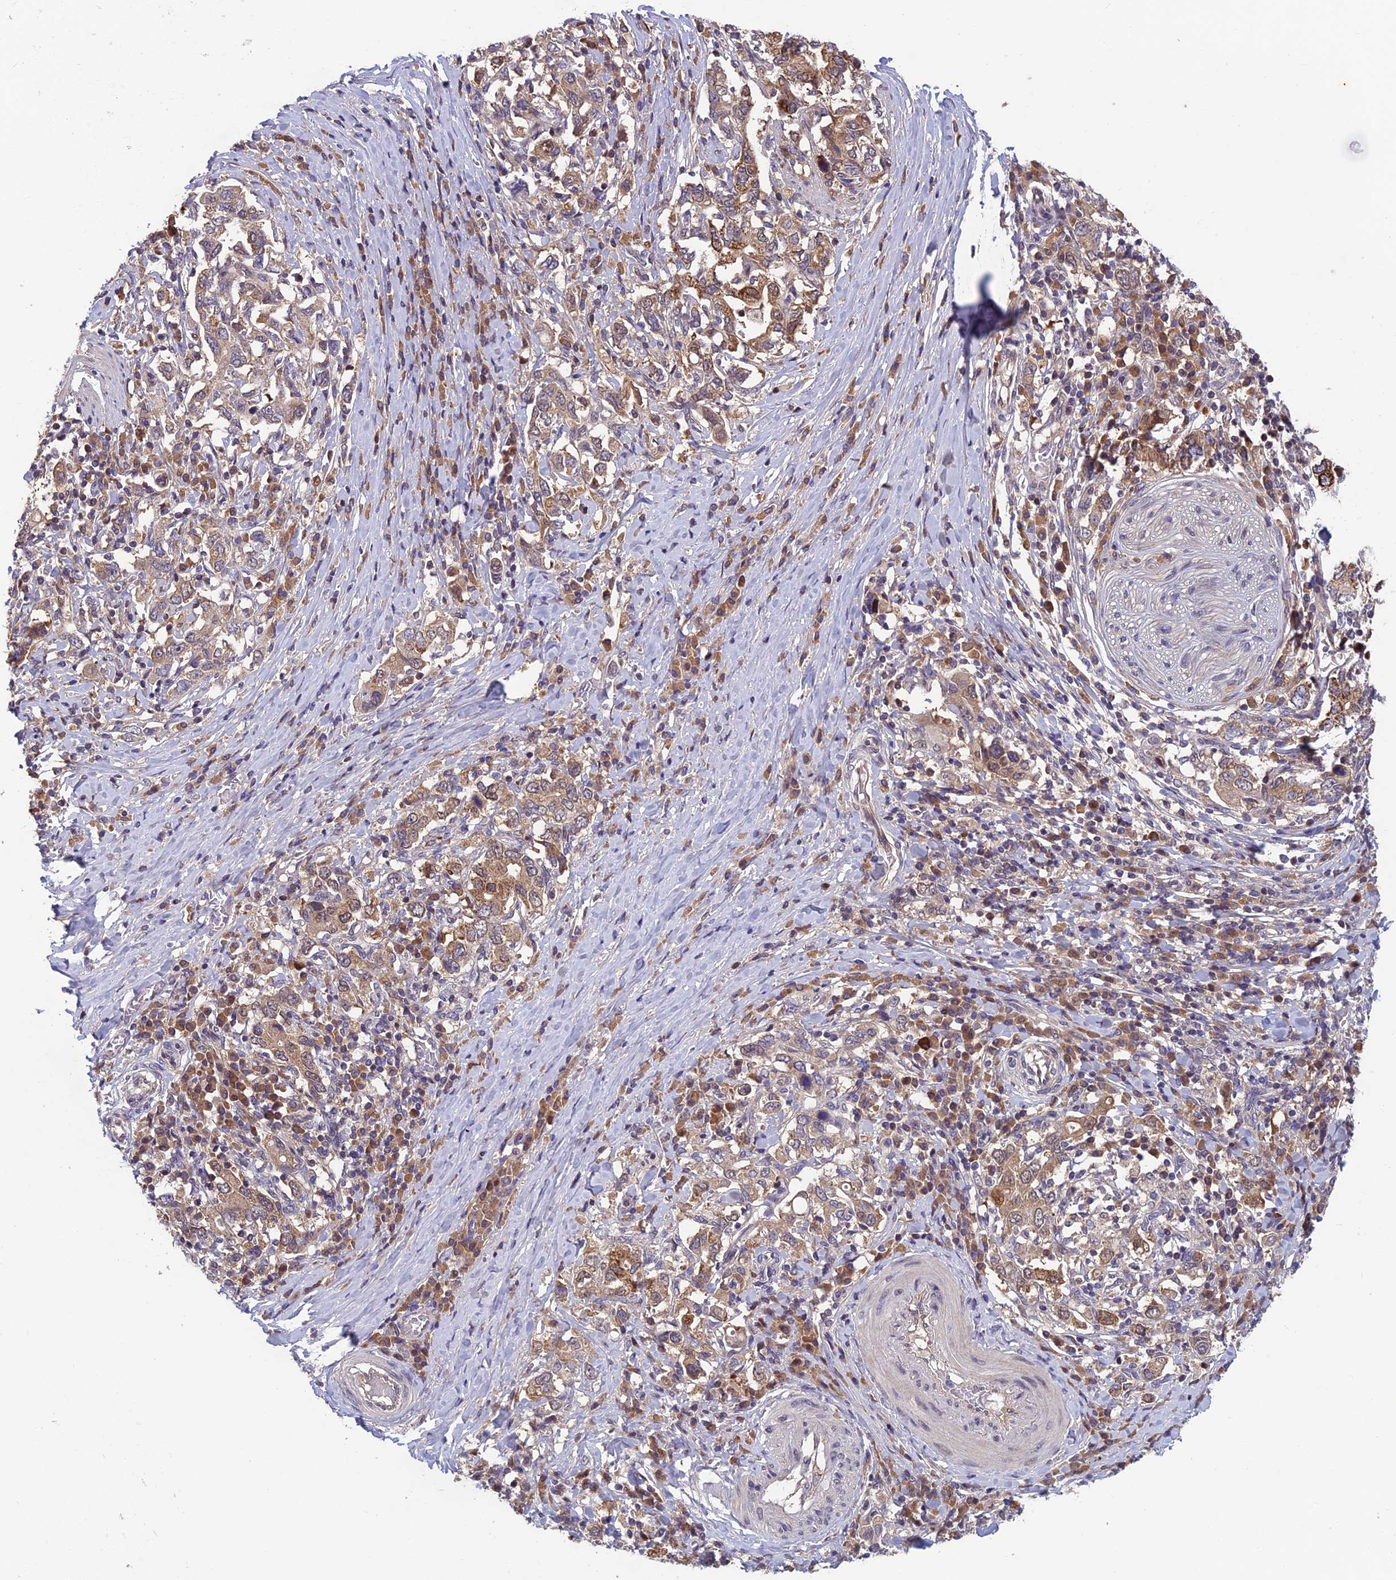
{"staining": {"intensity": "moderate", "quantity": "25%-75%", "location": "cytoplasmic/membranous"}, "tissue": "stomach cancer", "cell_type": "Tumor cells", "image_type": "cancer", "snomed": [{"axis": "morphology", "description": "Adenocarcinoma, NOS"}, {"axis": "topography", "description": "Stomach, upper"}, {"axis": "topography", "description": "Stomach"}], "caption": "Human stomach cancer (adenocarcinoma) stained with a brown dye demonstrates moderate cytoplasmic/membranous positive expression in approximately 25%-75% of tumor cells.", "gene": "CCDC15", "patient": {"sex": "male", "age": 62}}